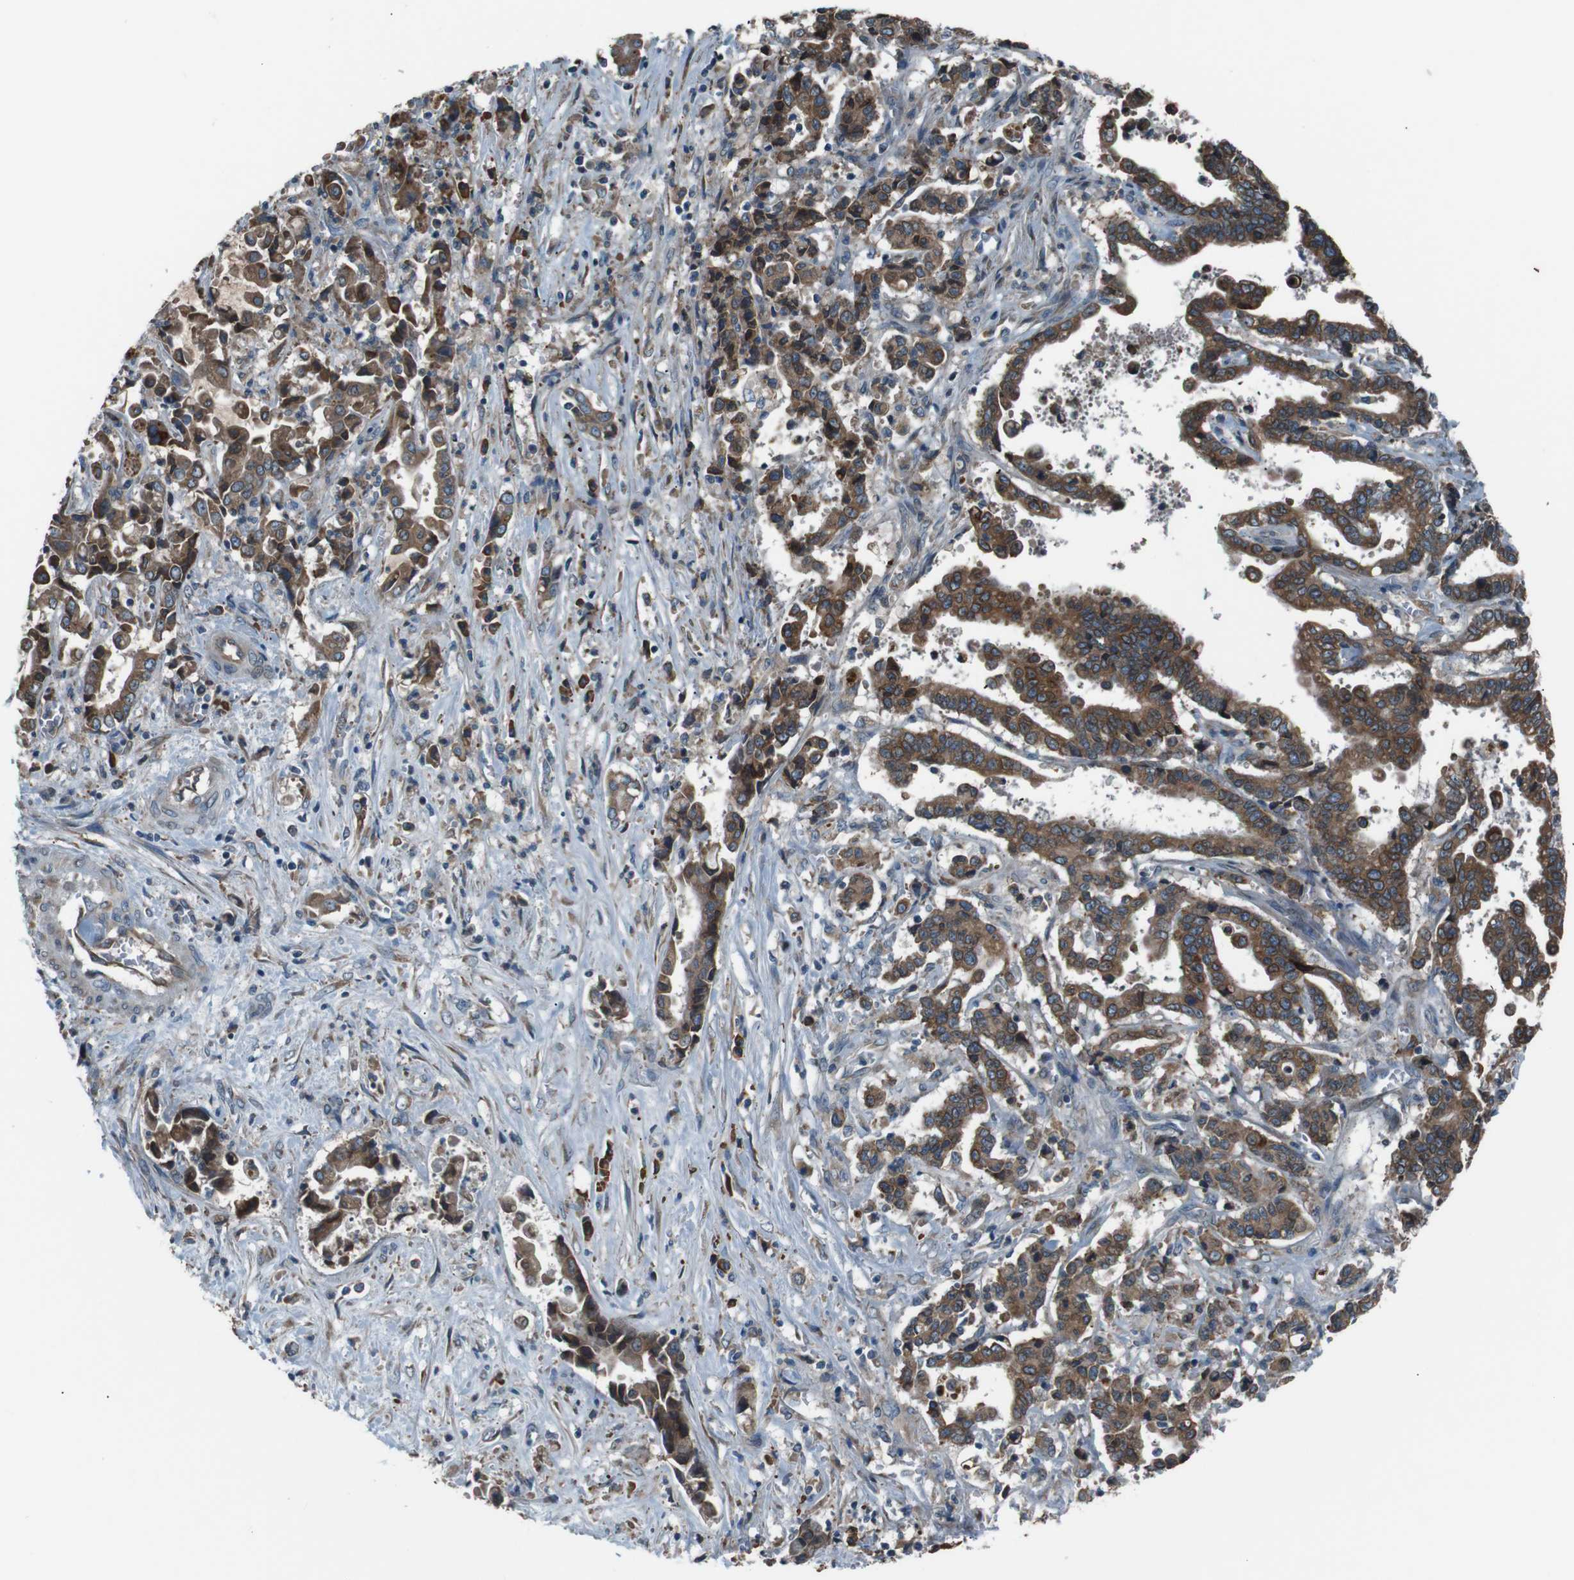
{"staining": {"intensity": "moderate", "quantity": ">75%", "location": "cytoplasmic/membranous"}, "tissue": "liver cancer", "cell_type": "Tumor cells", "image_type": "cancer", "snomed": [{"axis": "morphology", "description": "Cholangiocarcinoma"}, {"axis": "topography", "description": "Liver"}], "caption": "Immunohistochemistry (IHC) histopathology image of liver cholangiocarcinoma stained for a protein (brown), which displays medium levels of moderate cytoplasmic/membranous positivity in approximately >75% of tumor cells.", "gene": "SIGMAR1", "patient": {"sex": "male", "age": 57}}